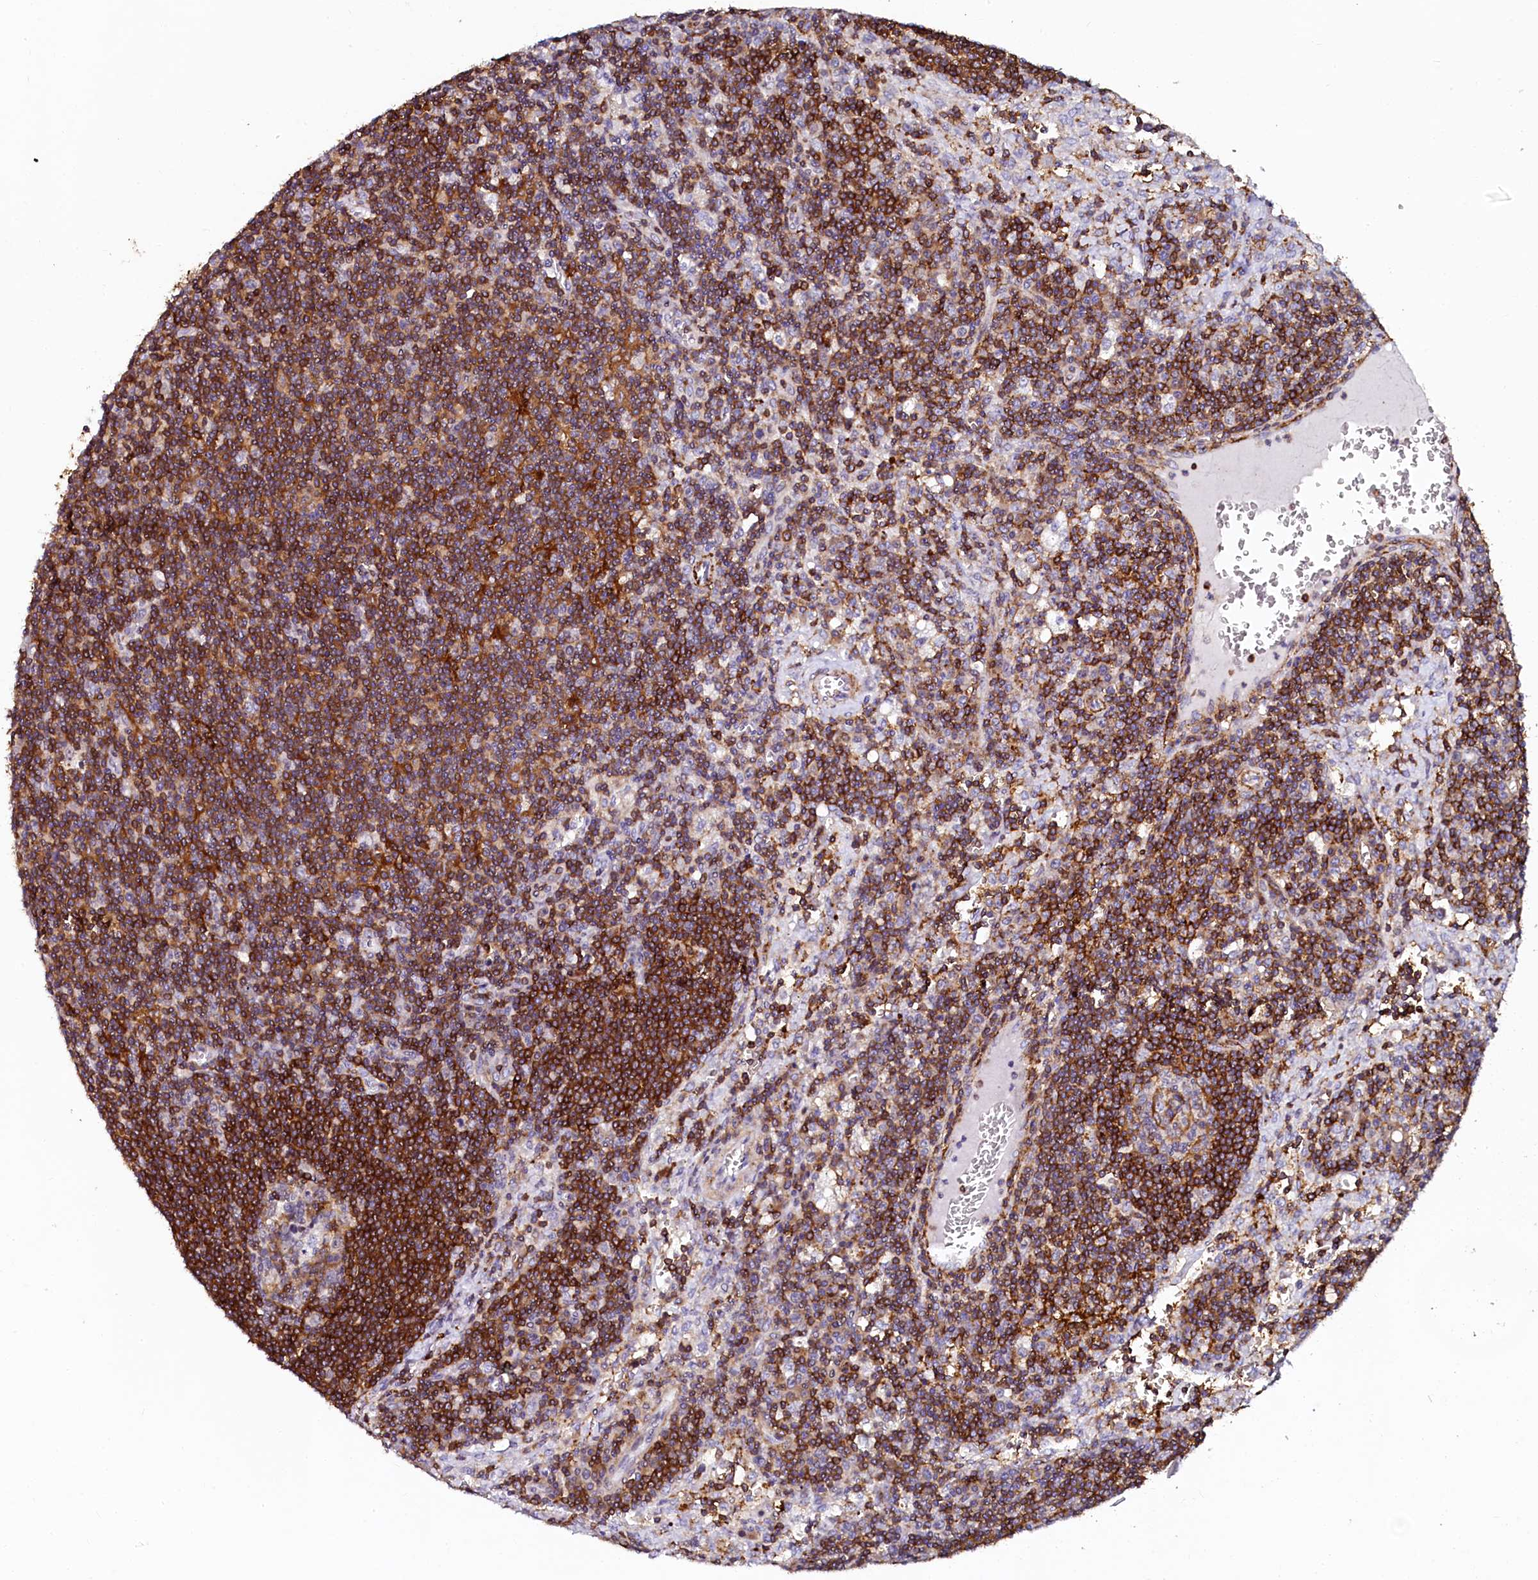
{"staining": {"intensity": "weak", "quantity": "25%-75%", "location": "cytoplasmic/membranous"}, "tissue": "lymph node", "cell_type": "Germinal center cells", "image_type": "normal", "snomed": [{"axis": "morphology", "description": "Normal tissue, NOS"}, {"axis": "topography", "description": "Lymph node"}], "caption": "A brown stain highlights weak cytoplasmic/membranous positivity of a protein in germinal center cells of benign human lymph node. (brown staining indicates protein expression, while blue staining denotes nuclei).", "gene": "AAAS", "patient": {"sex": "male", "age": 58}}